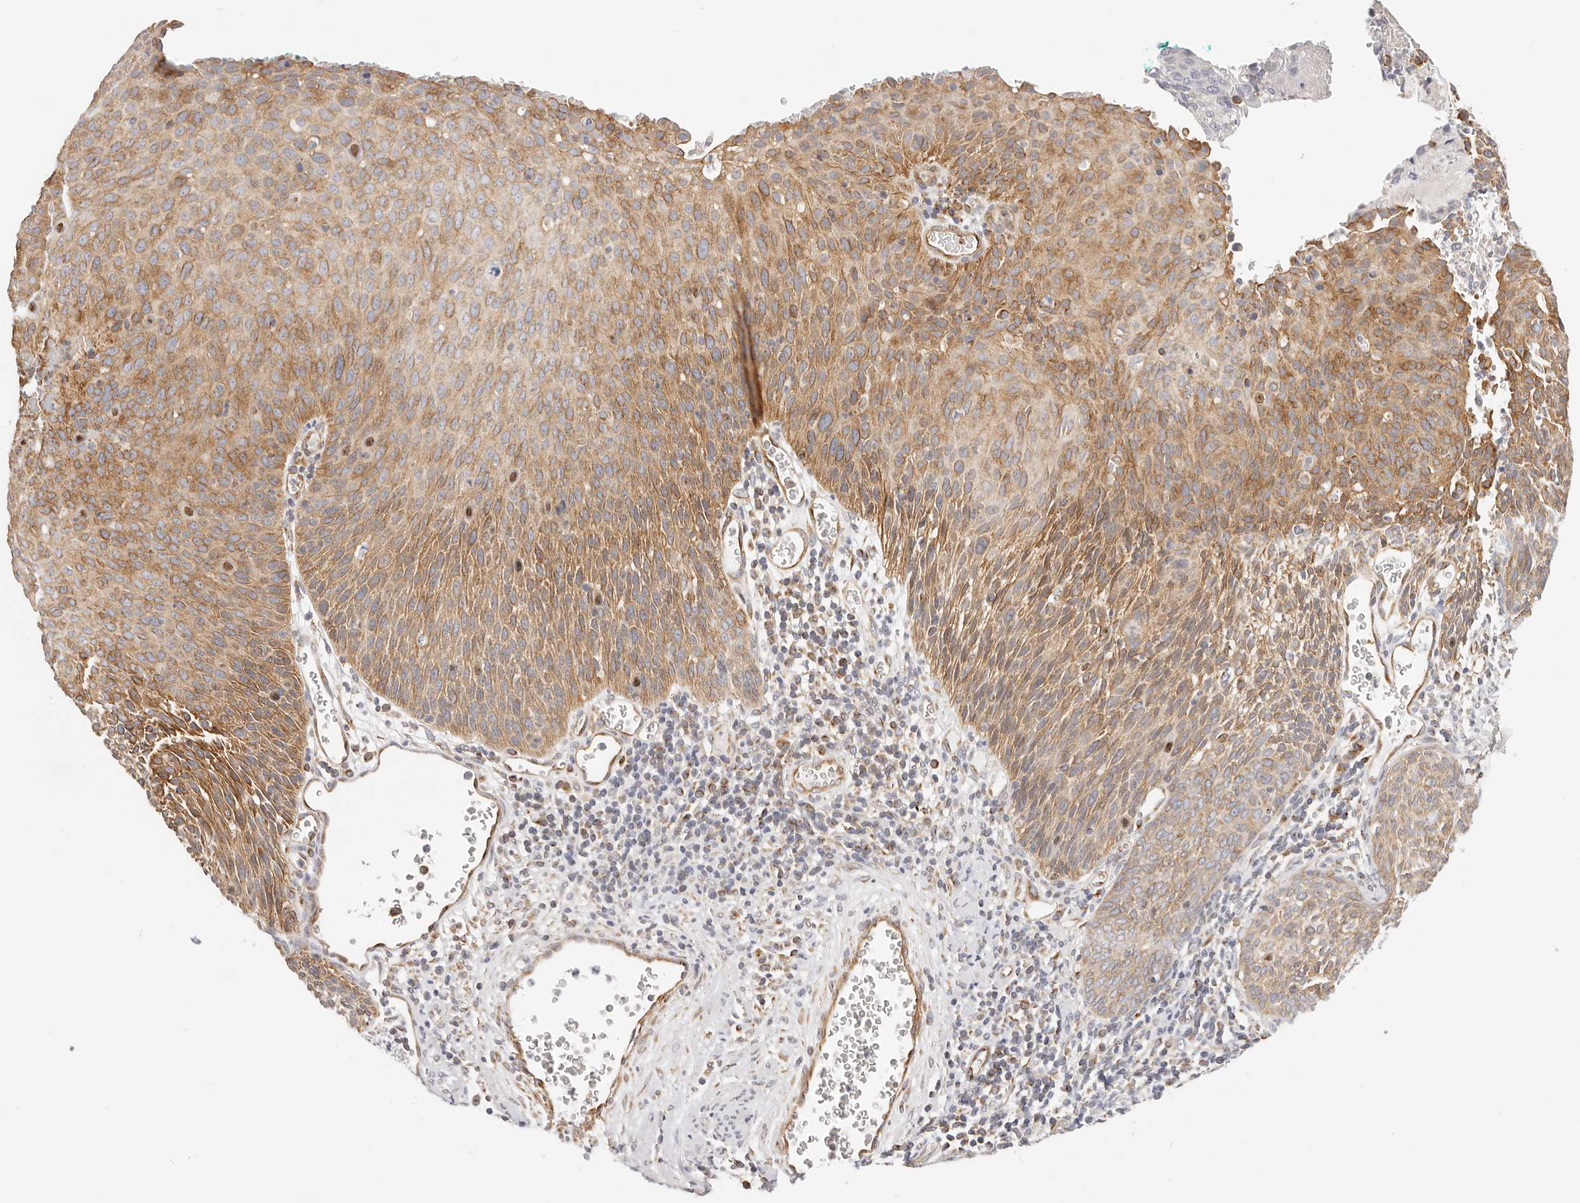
{"staining": {"intensity": "moderate", "quantity": "25%-75%", "location": "cytoplasmic/membranous"}, "tissue": "cervical cancer", "cell_type": "Tumor cells", "image_type": "cancer", "snomed": [{"axis": "morphology", "description": "Squamous cell carcinoma, NOS"}, {"axis": "topography", "description": "Cervix"}], "caption": "Protein staining by immunohistochemistry (IHC) exhibits moderate cytoplasmic/membranous expression in approximately 25%-75% of tumor cells in cervical cancer. (DAB (3,3'-diaminobenzidine) = brown stain, brightfield microscopy at high magnification).", "gene": "DTNBP1", "patient": {"sex": "female", "age": 55}}